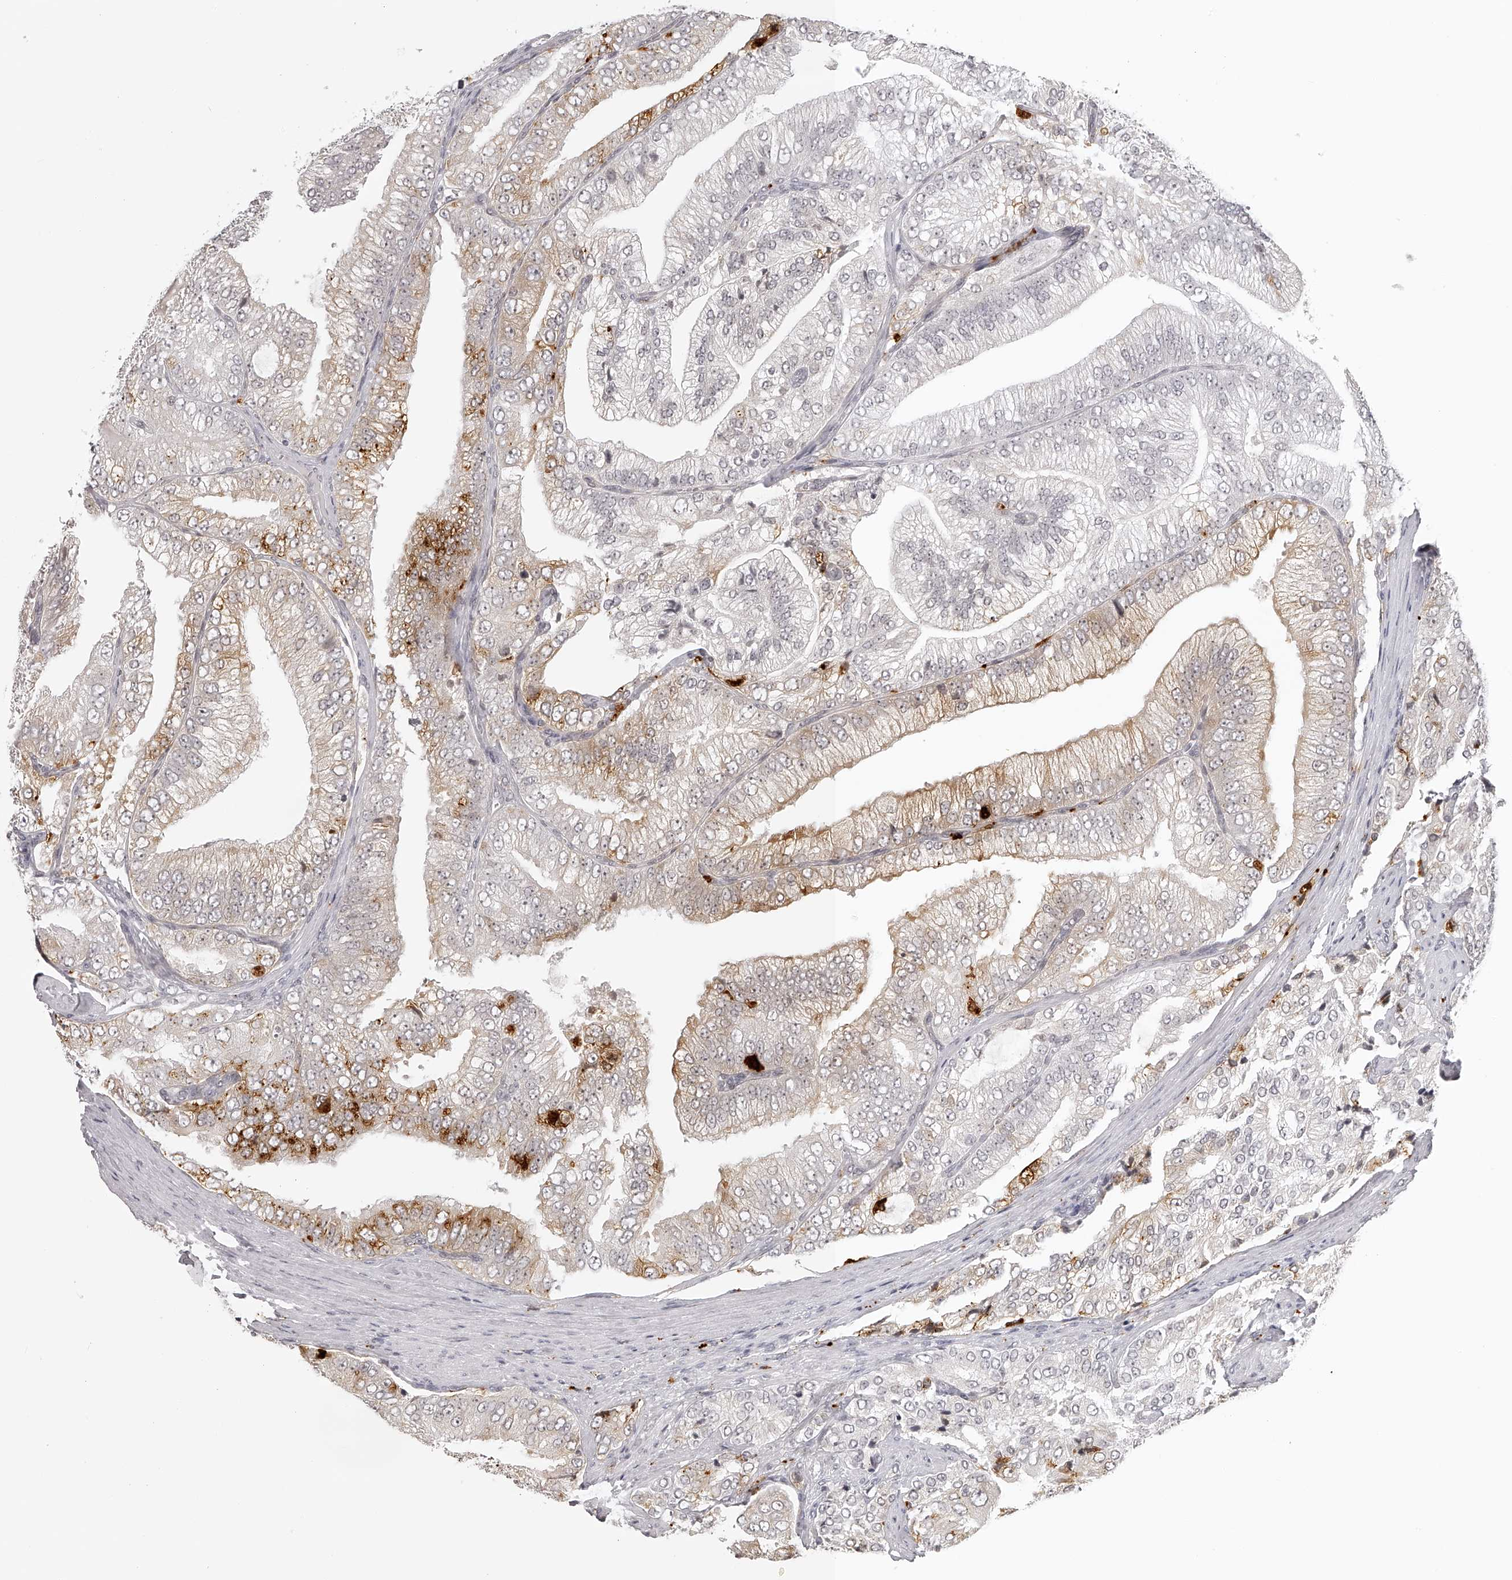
{"staining": {"intensity": "moderate", "quantity": "<25%", "location": "cytoplasmic/membranous"}, "tissue": "prostate cancer", "cell_type": "Tumor cells", "image_type": "cancer", "snomed": [{"axis": "morphology", "description": "Adenocarcinoma, High grade"}, {"axis": "topography", "description": "Prostate"}], "caption": "A brown stain labels moderate cytoplasmic/membranous expression of a protein in prostate cancer (high-grade adenocarcinoma) tumor cells.", "gene": "RNF220", "patient": {"sex": "male", "age": 58}}